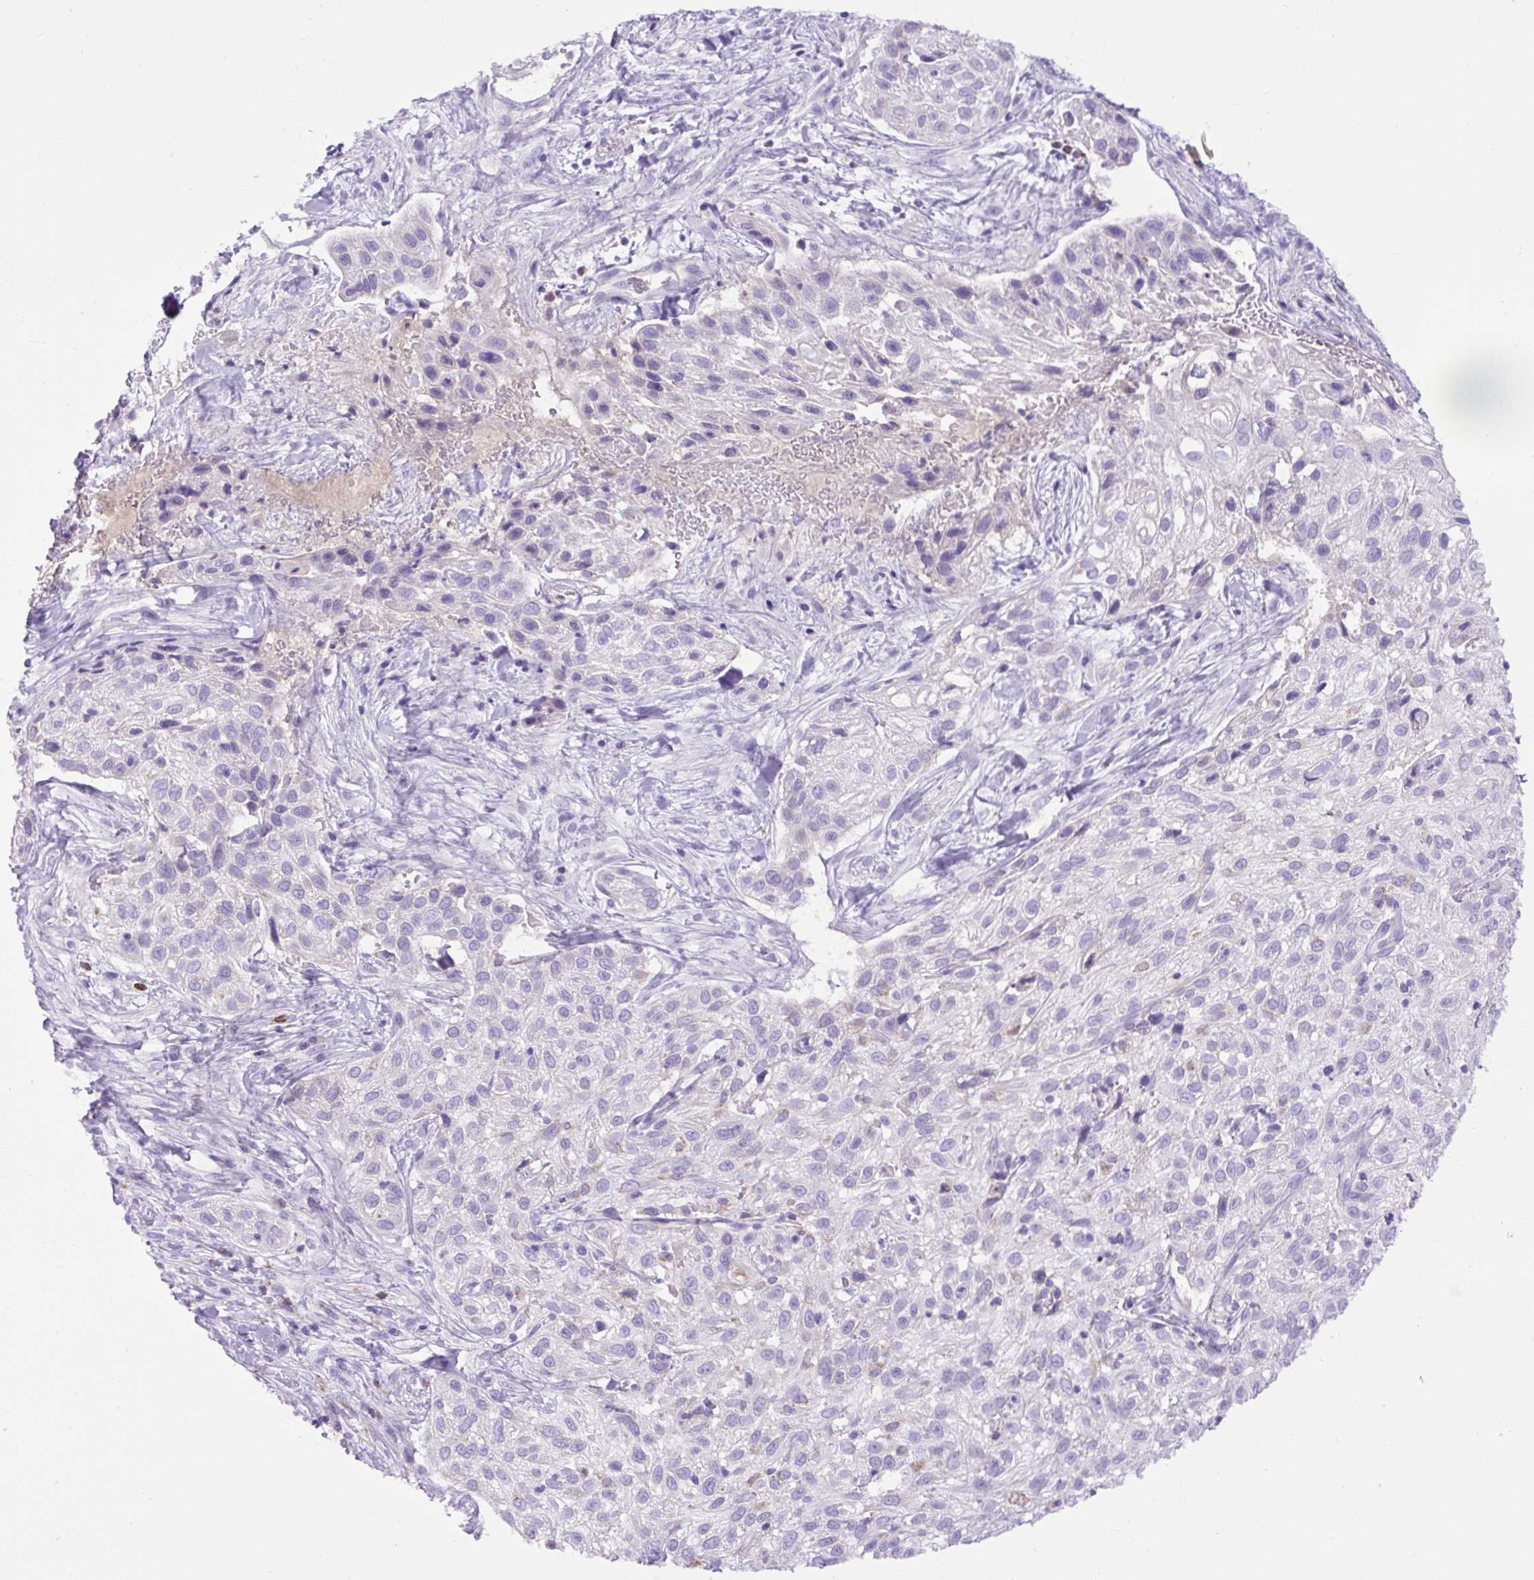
{"staining": {"intensity": "negative", "quantity": "none", "location": "none"}, "tissue": "skin cancer", "cell_type": "Tumor cells", "image_type": "cancer", "snomed": [{"axis": "morphology", "description": "Squamous cell carcinoma, NOS"}, {"axis": "topography", "description": "Skin"}], "caption": "Immunohistochemical staining of skin cancer (squamous cell carcinoma) exhibits no significant positivity in tumor cells. (Stains: DAB (3,3'-diaminobenzidine) immunohistochemistry (IHC) with hematoxylin counter stain, Microscopy: brightfield microscopy at high magnification).", "gene": "SPTBN5", "patient": {"sex": "male", "age": 82}}